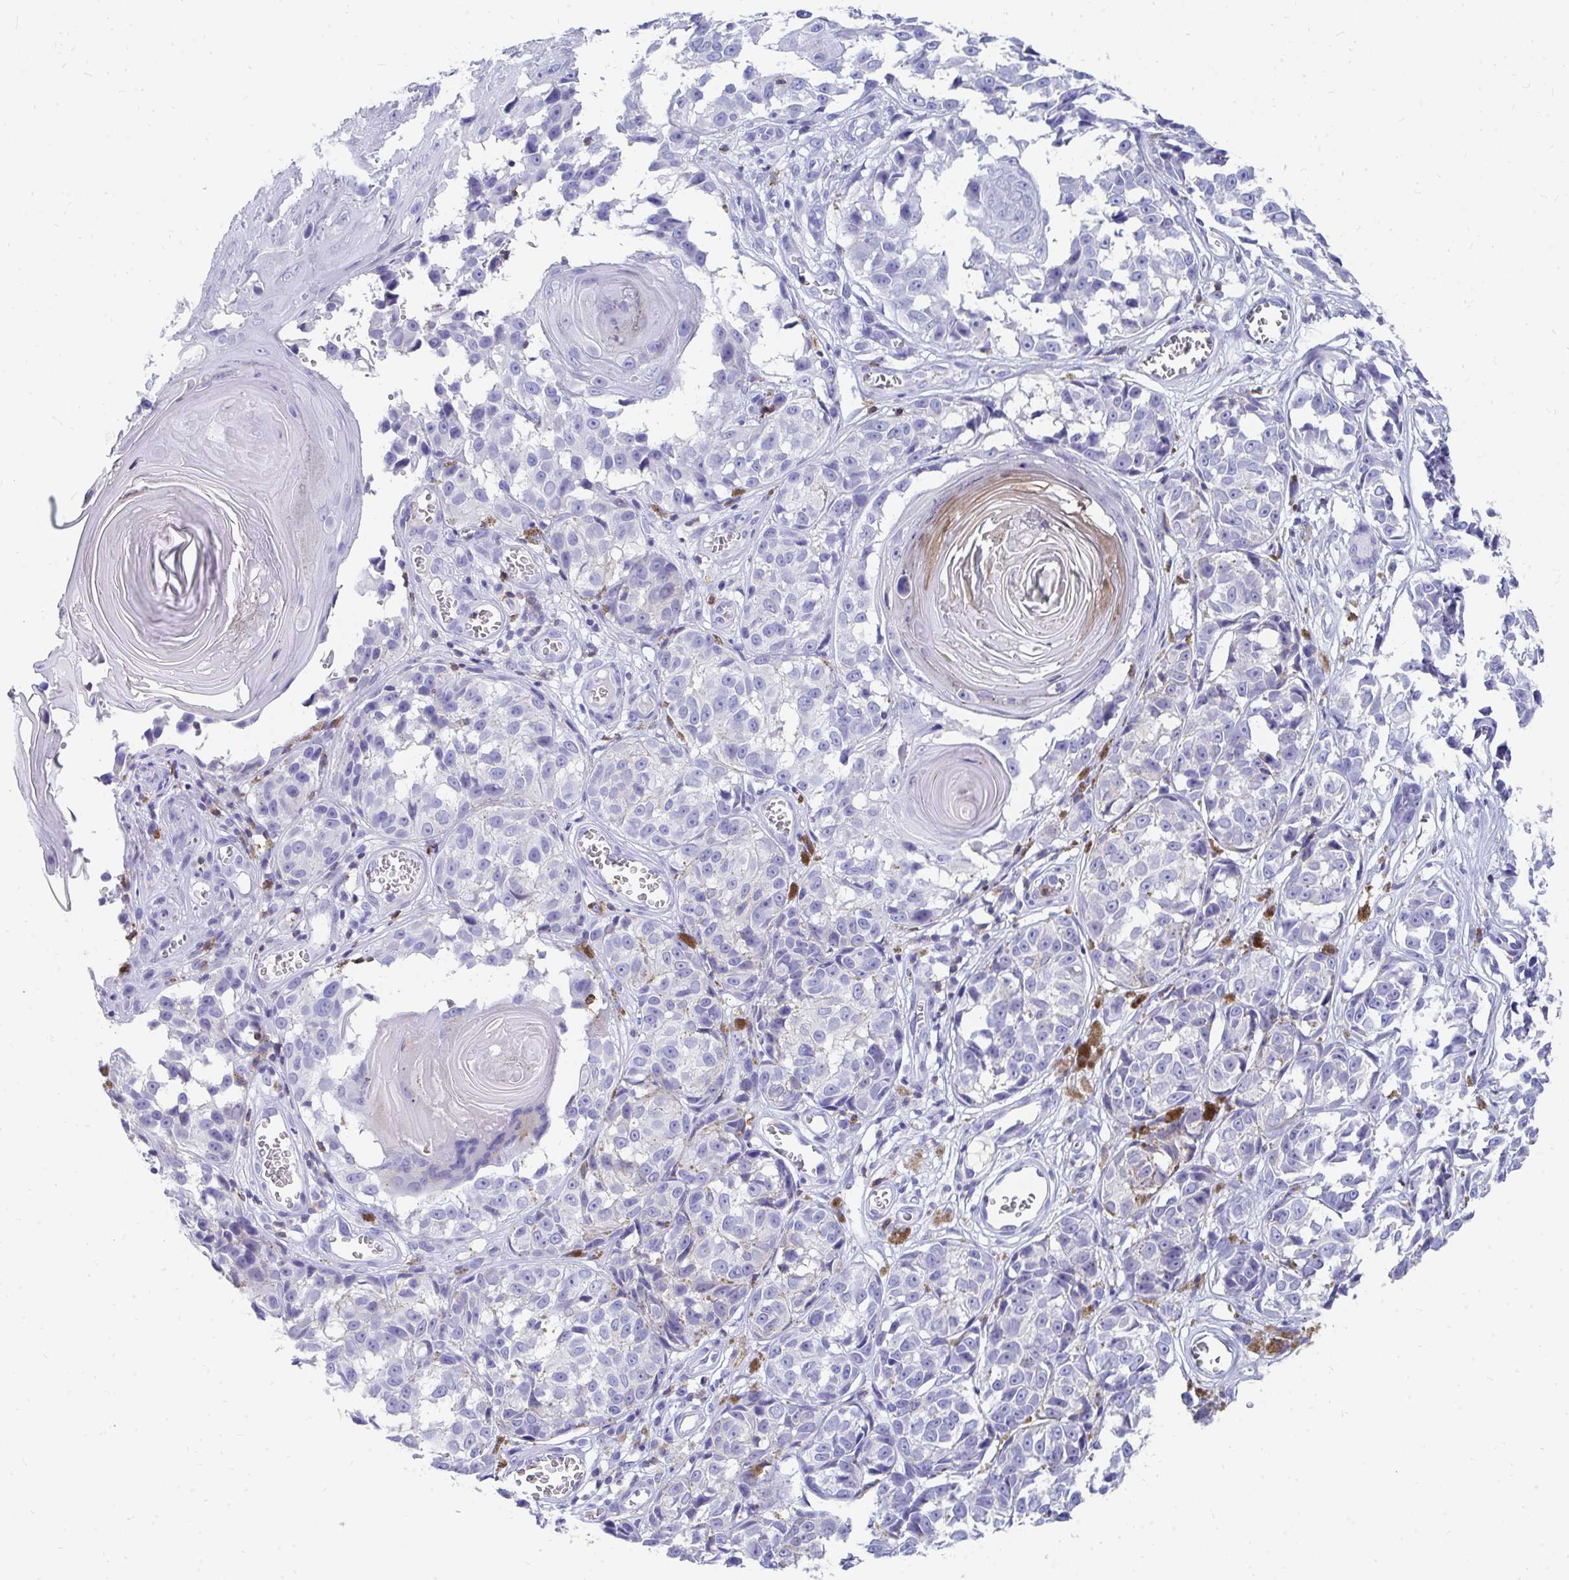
{"staining": {"intensity": "negative", "quantity": "none", "location": "none"}, "tissue": "melanoma", "cell_type": "Tumor cells", "image_type": "cancer", "snomed": [{"axis": "morphology", "description": "Malignant melanoma, NOS"}, {"axis": "topography", "description": "Skin"}], "caption": "DAB (3,3'-diaminobenzidine) immunohistochemical staining of melanoma reveals no significant expression in tumor cells. The staining was performed using DAB (3,3'-diaminobenzidine) to visualize the protein expression in brown, while the nuclei were stained in blue with hematoxylin (Magnification: 20x).", "gene": "CD7", "patient": {"sex": "male", "age": 73}}